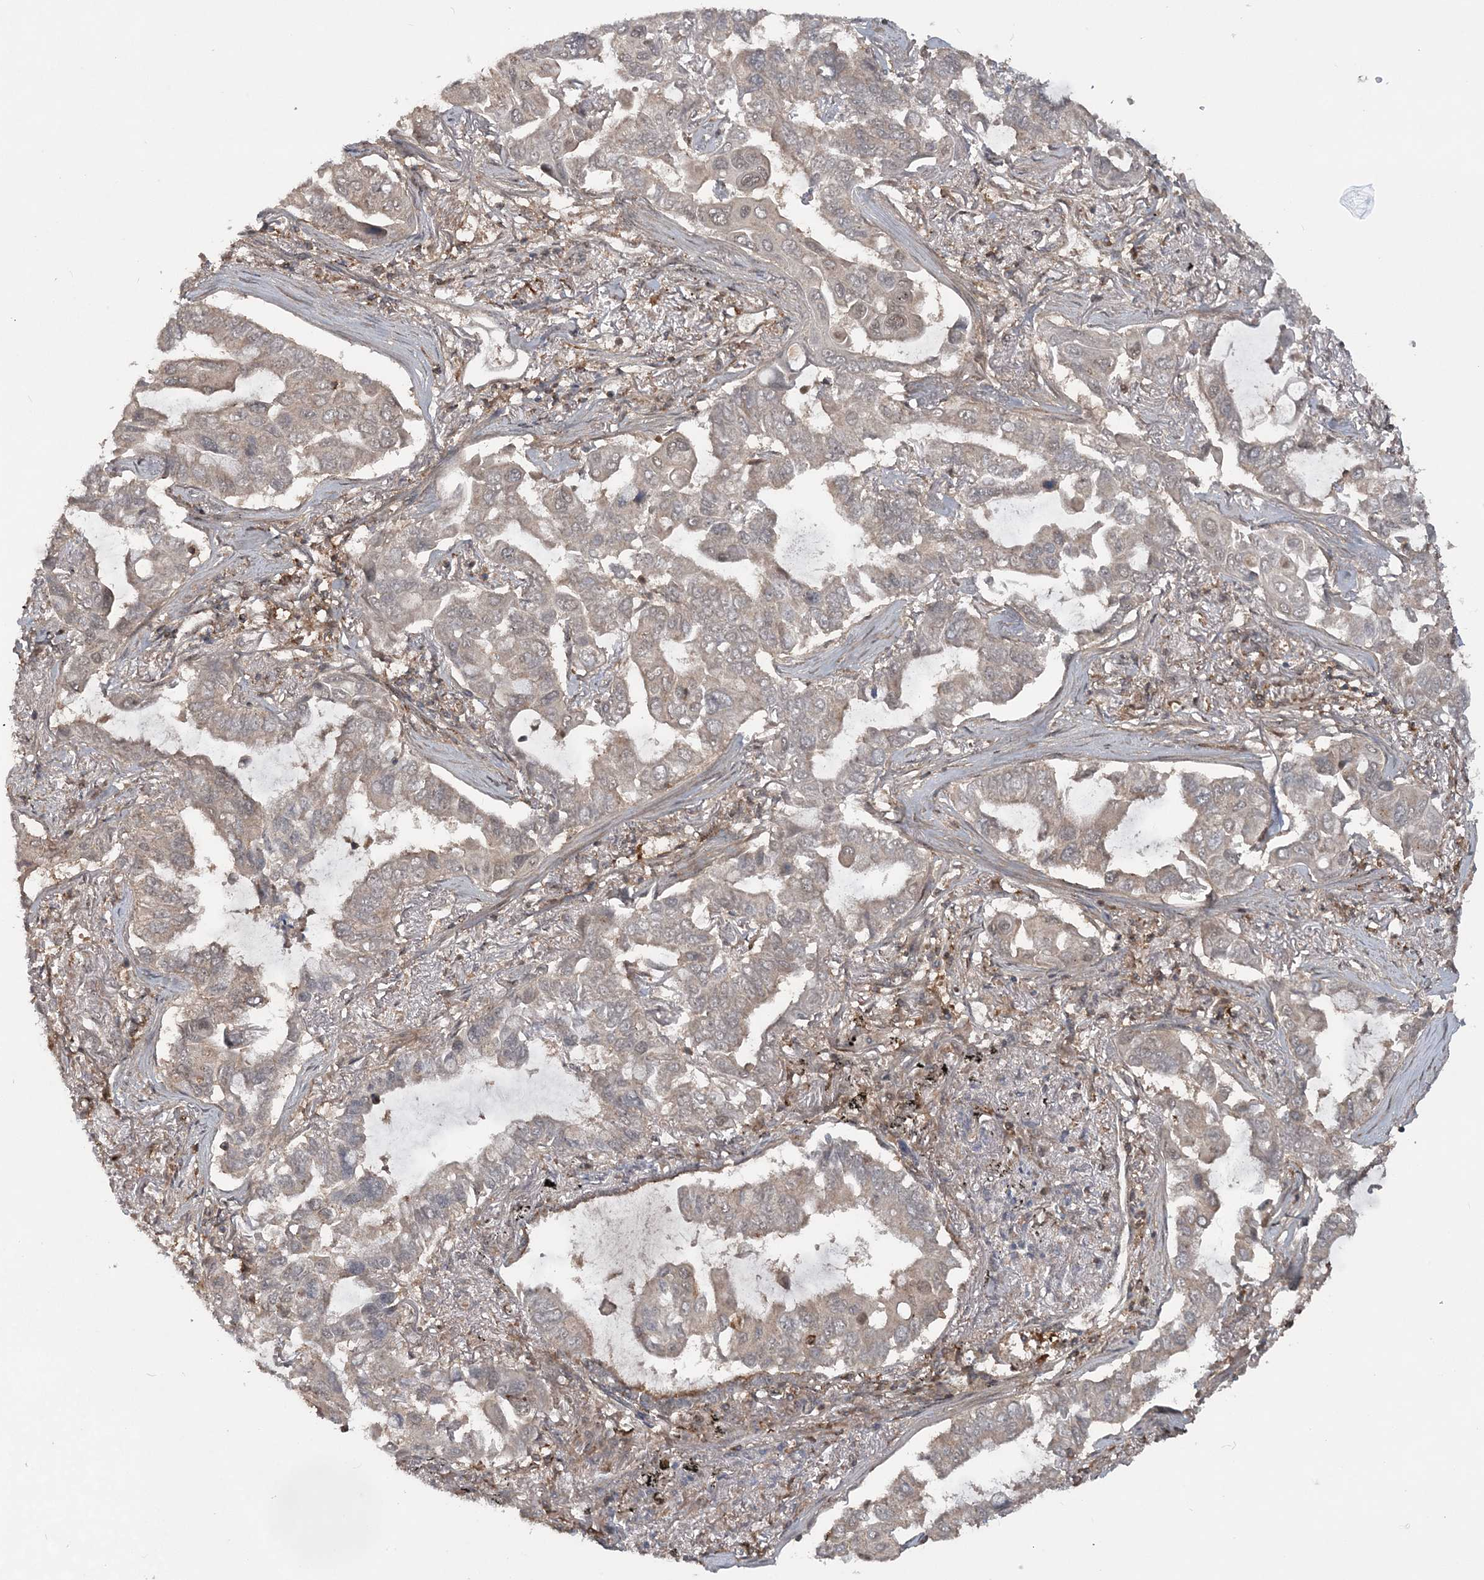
{"staining": {"intensity": "weak", "quantity": "<25%", "location": "cytoplasmic/membranous"}, "tissue": "lung cancer", "cell_type": "Tumor cells", "image_type": "cancer", "snomed": [{"axis": "morphology", "description": "Adenocarcinoma, NOS"}, {"axis": "topography", "description": "Lung"}], "caption": "The micrograph shows no staining of tumor cells in lung adenocarcinoma. Nuclei are stained in blue.", "gene": "LACC1", "patient": {"sex": "male", "age": 64}}